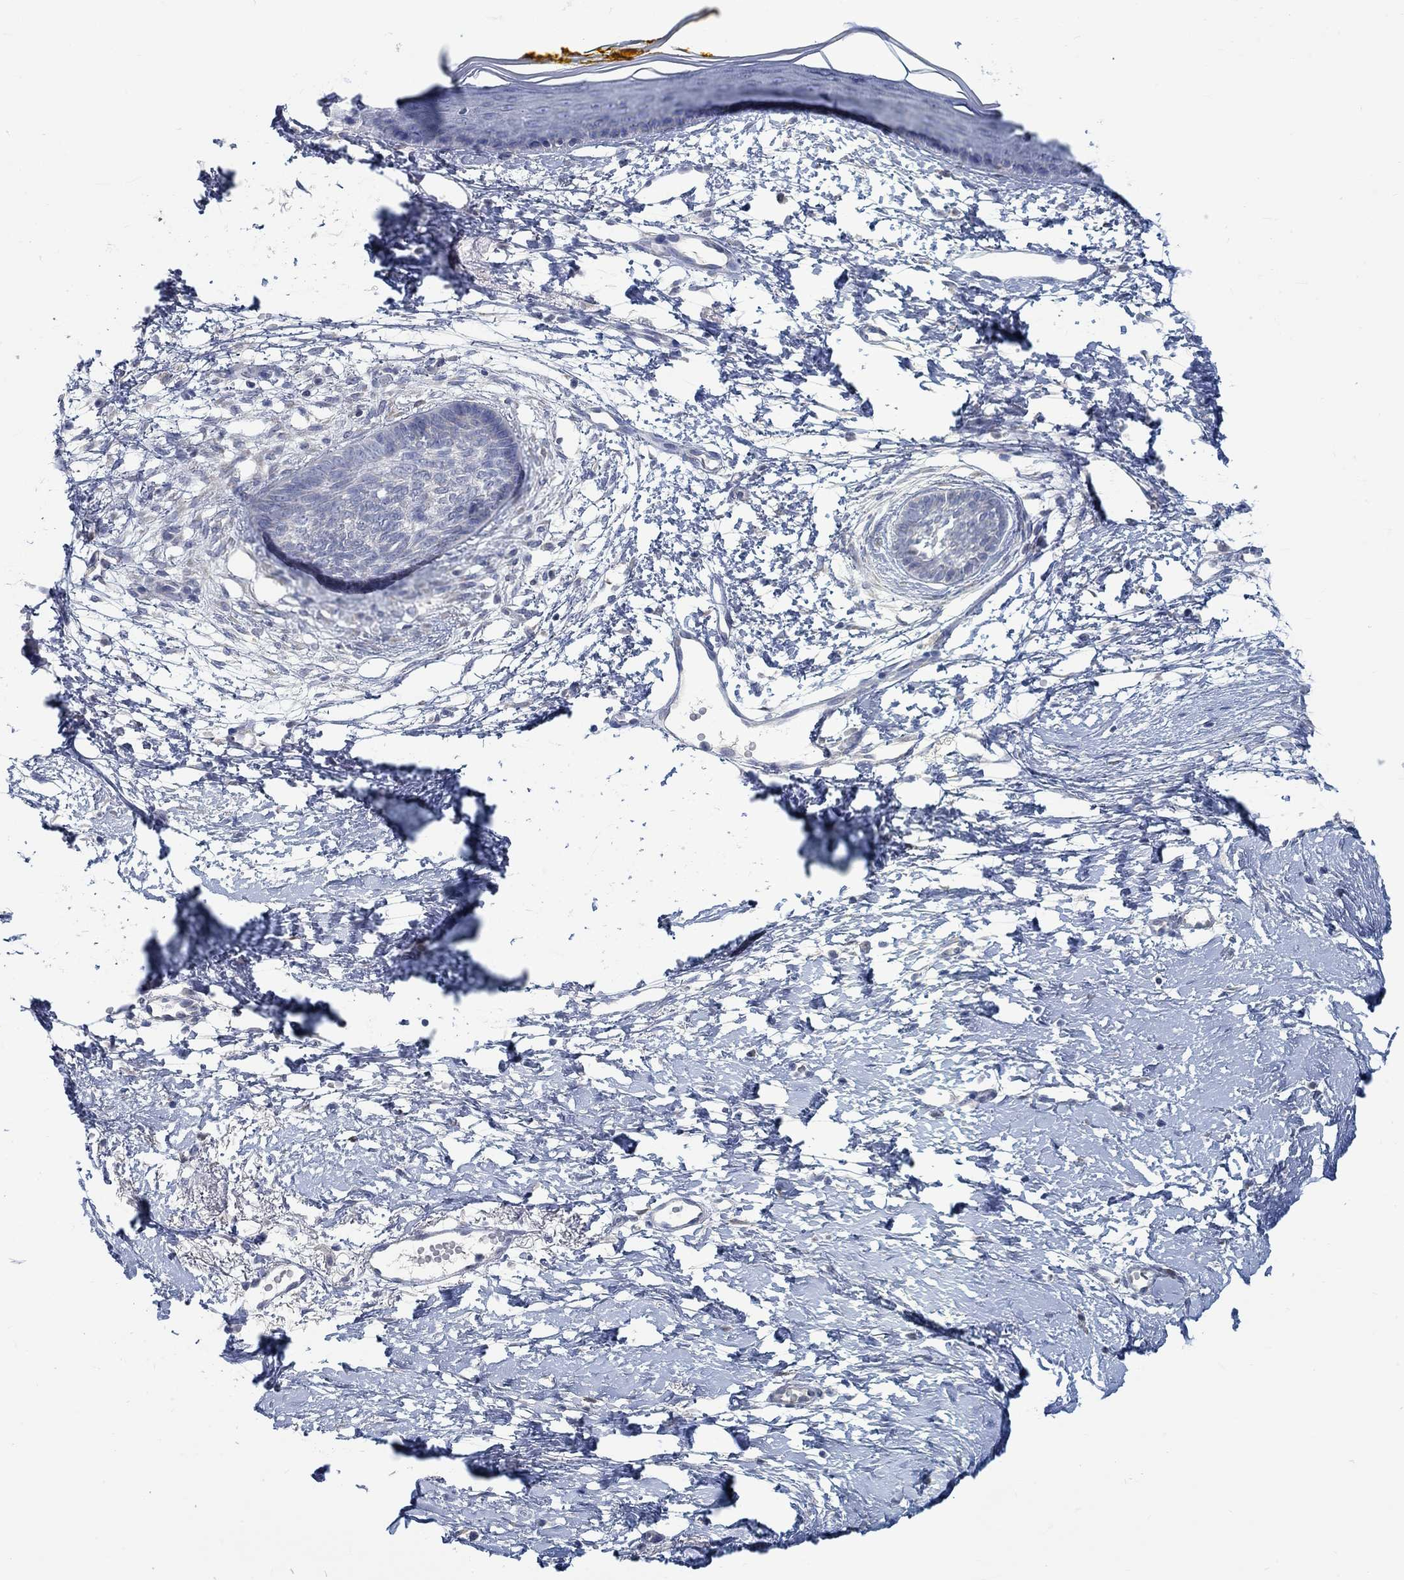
{"staining": {"intensity": "negative", "quantity": "none", "location": "none"}, "tissue": "skin cancer", "cell_type": "Tumor cells", "image_type": "cancer", "snomed": [{"axis": "morphology", "description": "Normal tissue, NOS"}, {"axis": "morphology", "description": "Basal cell carcinoma"}, {"axis": "topography", "description": "Skin"}], "caption": "Immunohistochemistry (IHC) of skin cancer exhibits no expression in tumor cells. Nuclei are stained in blue.", "gene": "TEKT4", "patient": {"sex": "male", "age": 84}}